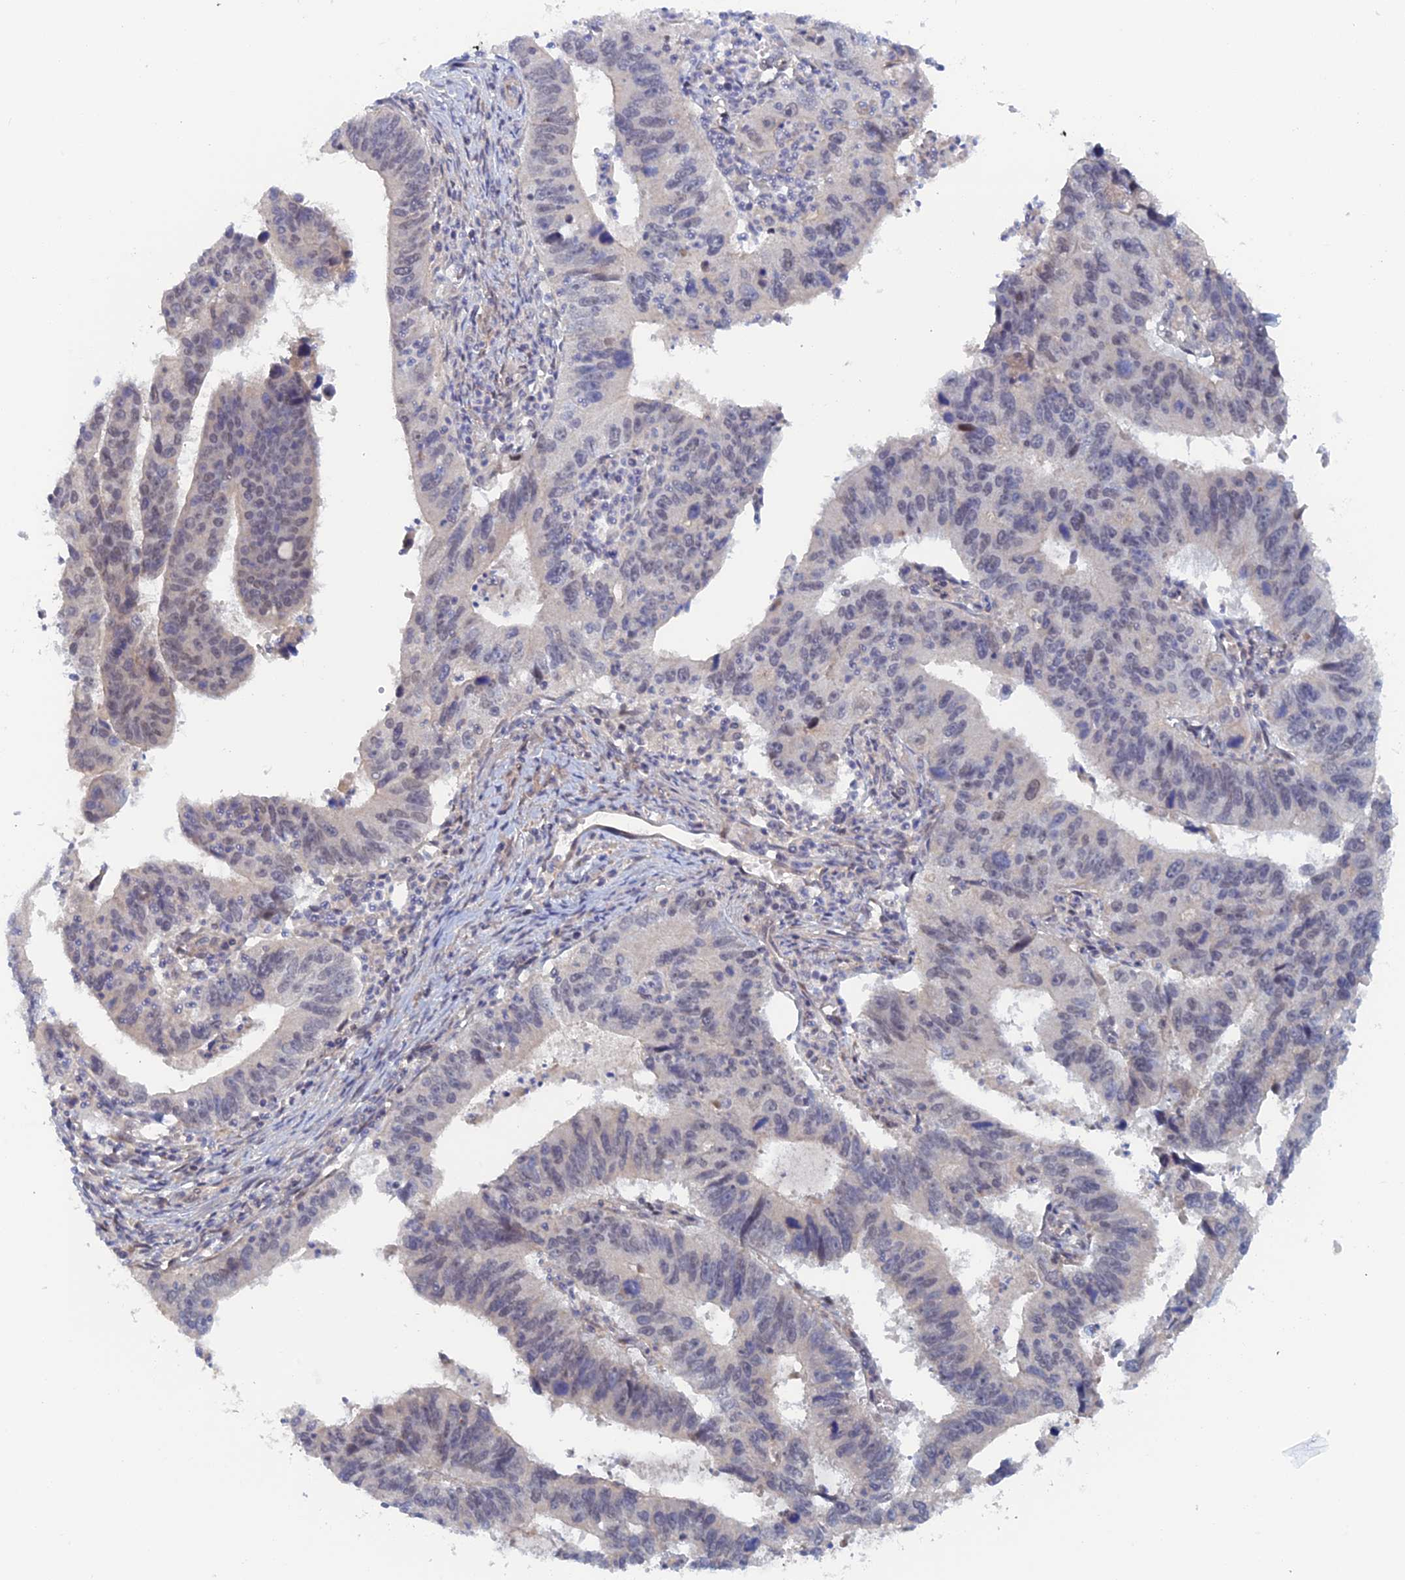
{"staining": {"intensity": "negative", "quantity": "none", "location": "none"}, "tissue": "stomach cancer", "cell_type": "Tumor cells", "image_type": "cancer", "snomed": [{"axis": "morphology", "description": "Adenocarcinoma, NOS"}, {"axis": "topography", "description": "Stomach"}], "caption": "This histopathology image is of stomach cancer (adenocarcinoma) stained with immunohistochemistry (IHC) to label a protein in brown with the nuclei are counter-stained blue. There is no staining in tumor cells. Brightfield microscopy of immunohistochemistry stained with DAB (3,3'-diaminobenzidine) (brown) and hematoxylin (blue), captured at high magnification.", "gene": "ELOVL6", "patient": {"sex": "male", "age": 59}}